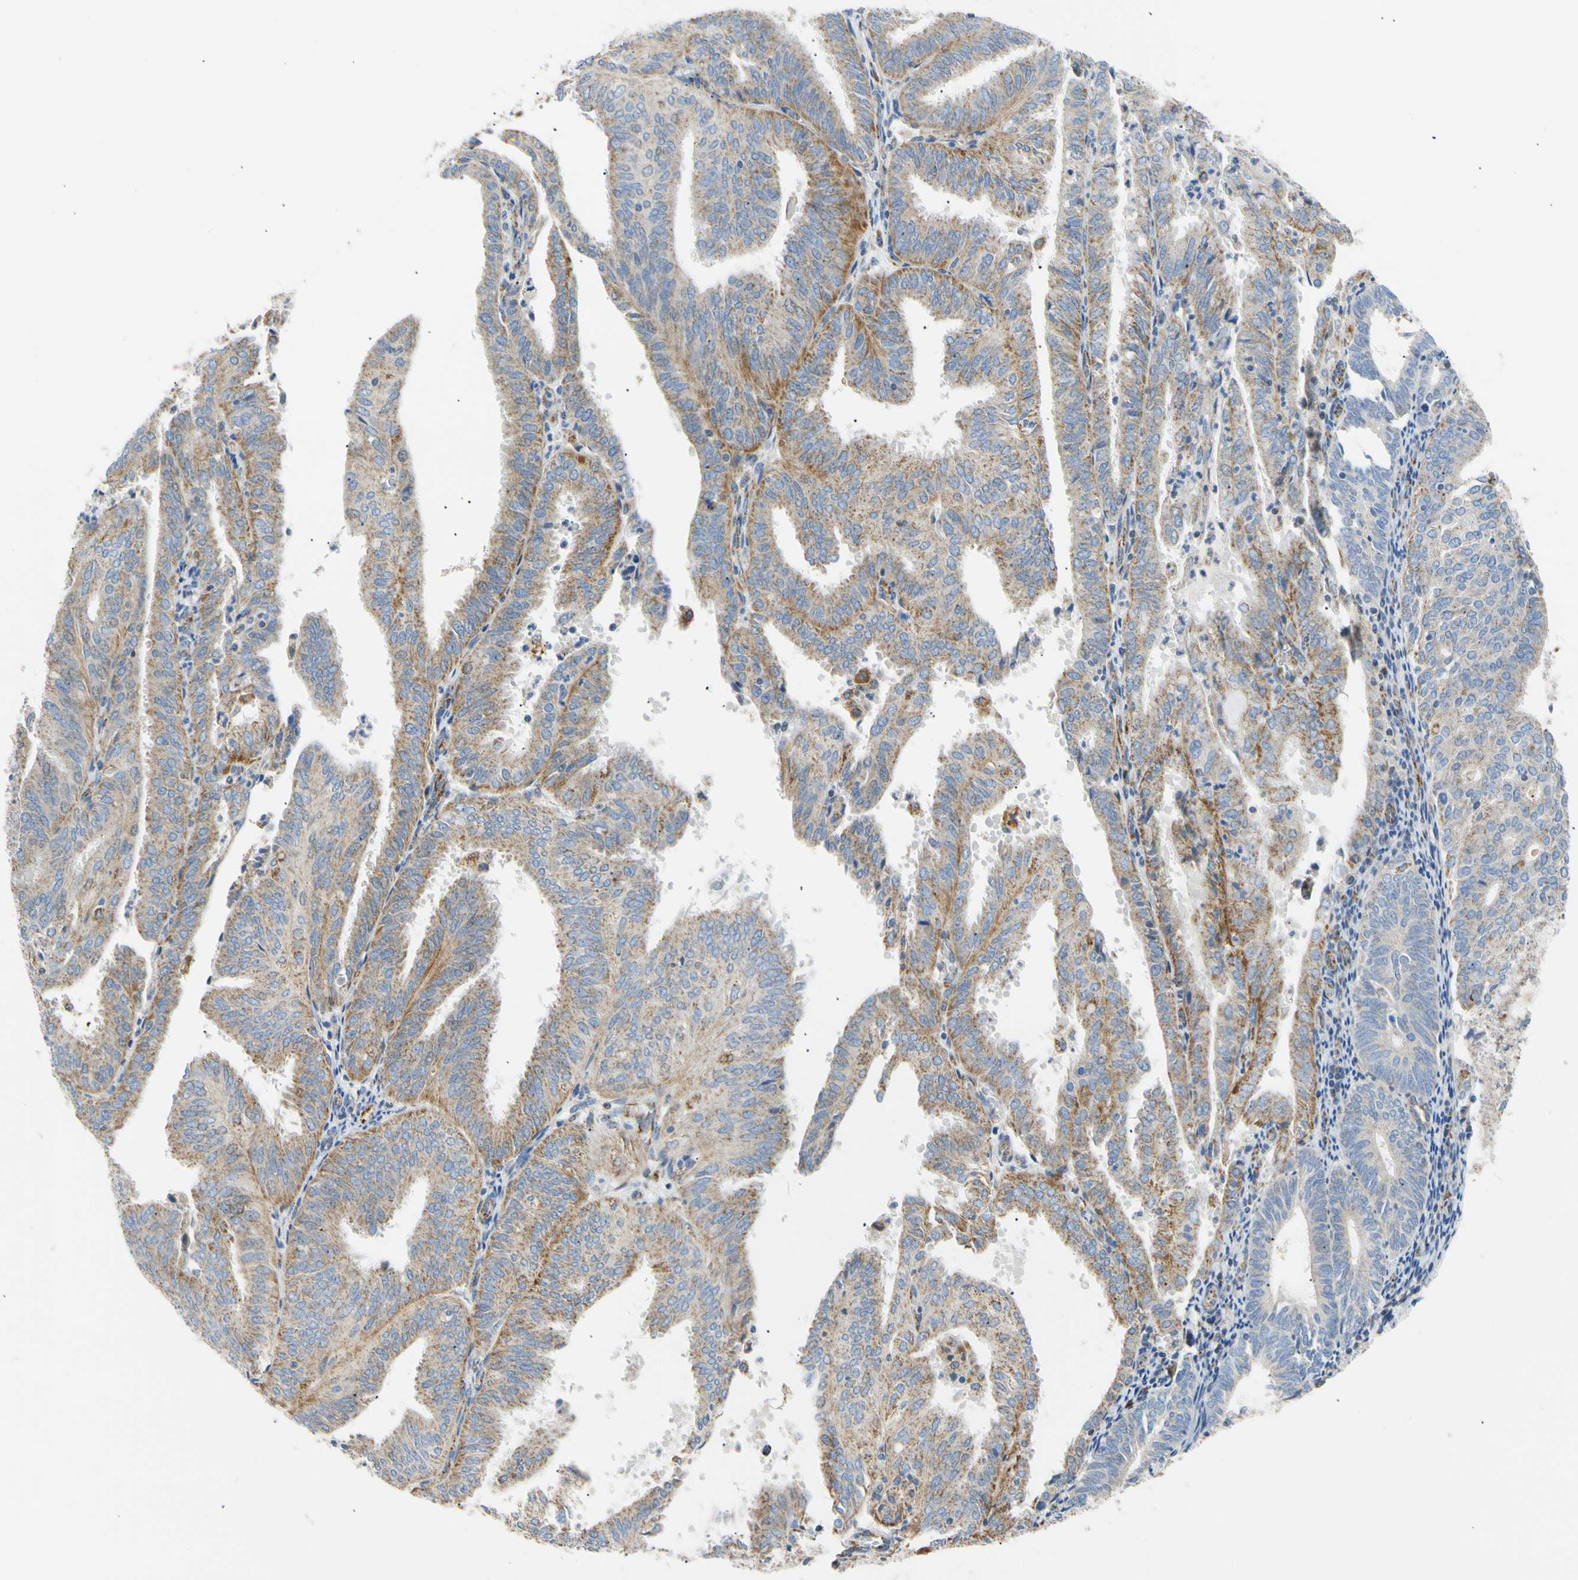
{"staining": {"intensity": "moderate", "quantity": ">75%", "location": "cytoplasmic/membranous"}, "tissue": "endometrial cancer", "cell_type": "Tumor cells", "image_type": "cancer", "snomed": [{"axis": "morphology", "description": "Adenocarcinoma, NOS"}, {"axis": "topography", "description": "Uterus"}], "caption": "Immunohistochemical staining of endometrial cancer shows medium levels of moderate cytoplasmic/membranous protein positivity in approximately >75% of tumor cells.", "gene": "ACAT1", "patient": {"sex": "female", "age": 60}}